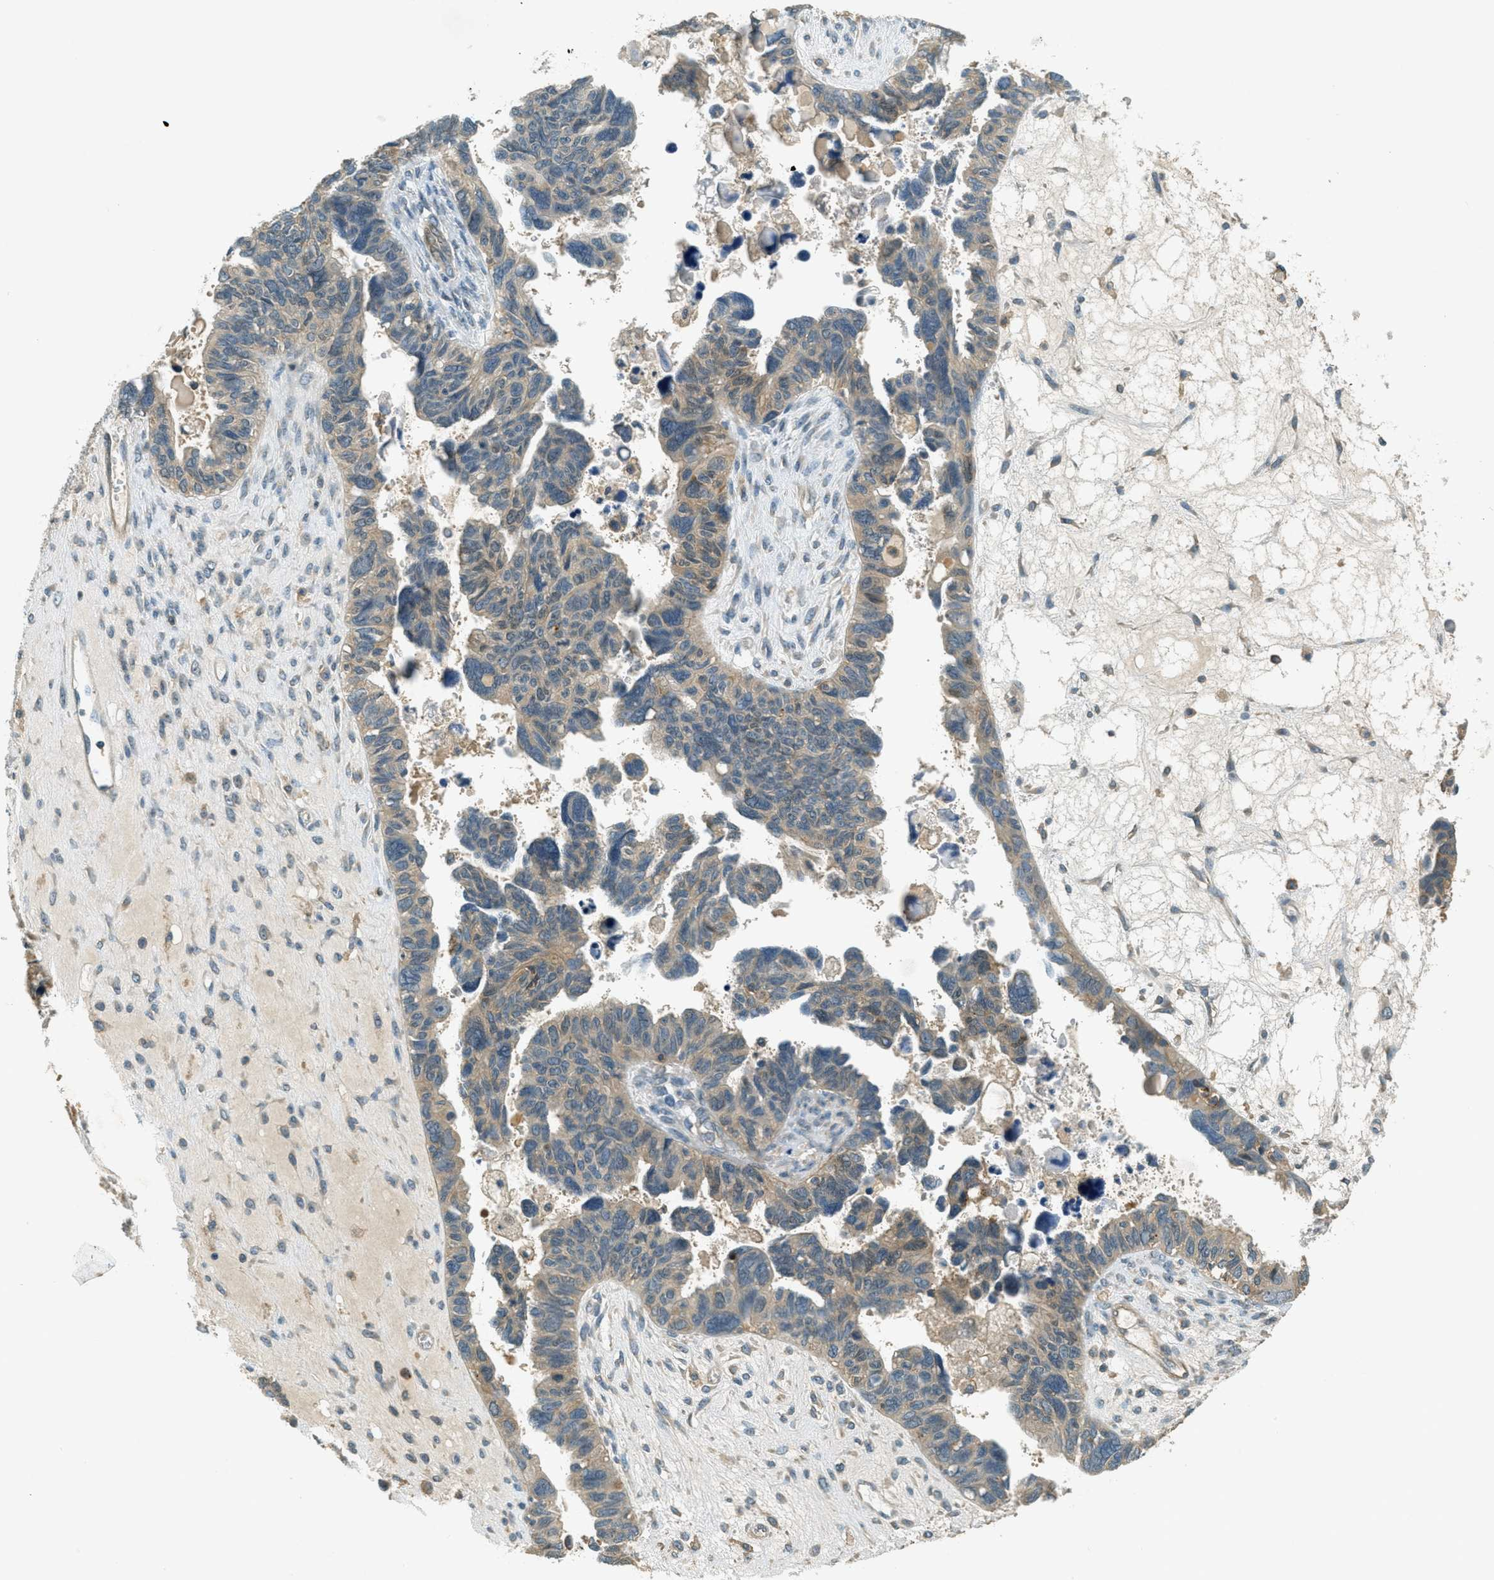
{"staining": {"intensity": "weak", "quantity": ">75%", "location": "cytoplasmic/membranous"}, "tissue": "ovarian cancer", "cell_type": "Tumor cells", "image_type": "cancer", "snomed": [{"axis": "morphology", "description": "Cystadenocarcinoma, serous, NOS"}, {"axis": "topography", "description": "Ovary"}], "caption": "Immunohistochemistry (IHC) (DAB (3,3'-diaminobenzidine)) staining of human ovarian cancer (serous cystadenocarcinoma) exhibits weak cytoplasmic/membranous protein expression in about >75% of tumor cells. Using DAB (3,3'-diaminobenzidine) (brown) and hematoxylin (blue) stains, captured at high magnification using brightfield microscopy.", "gene": "NUDT4", "patient": {"sex": "female", "age": 79}}